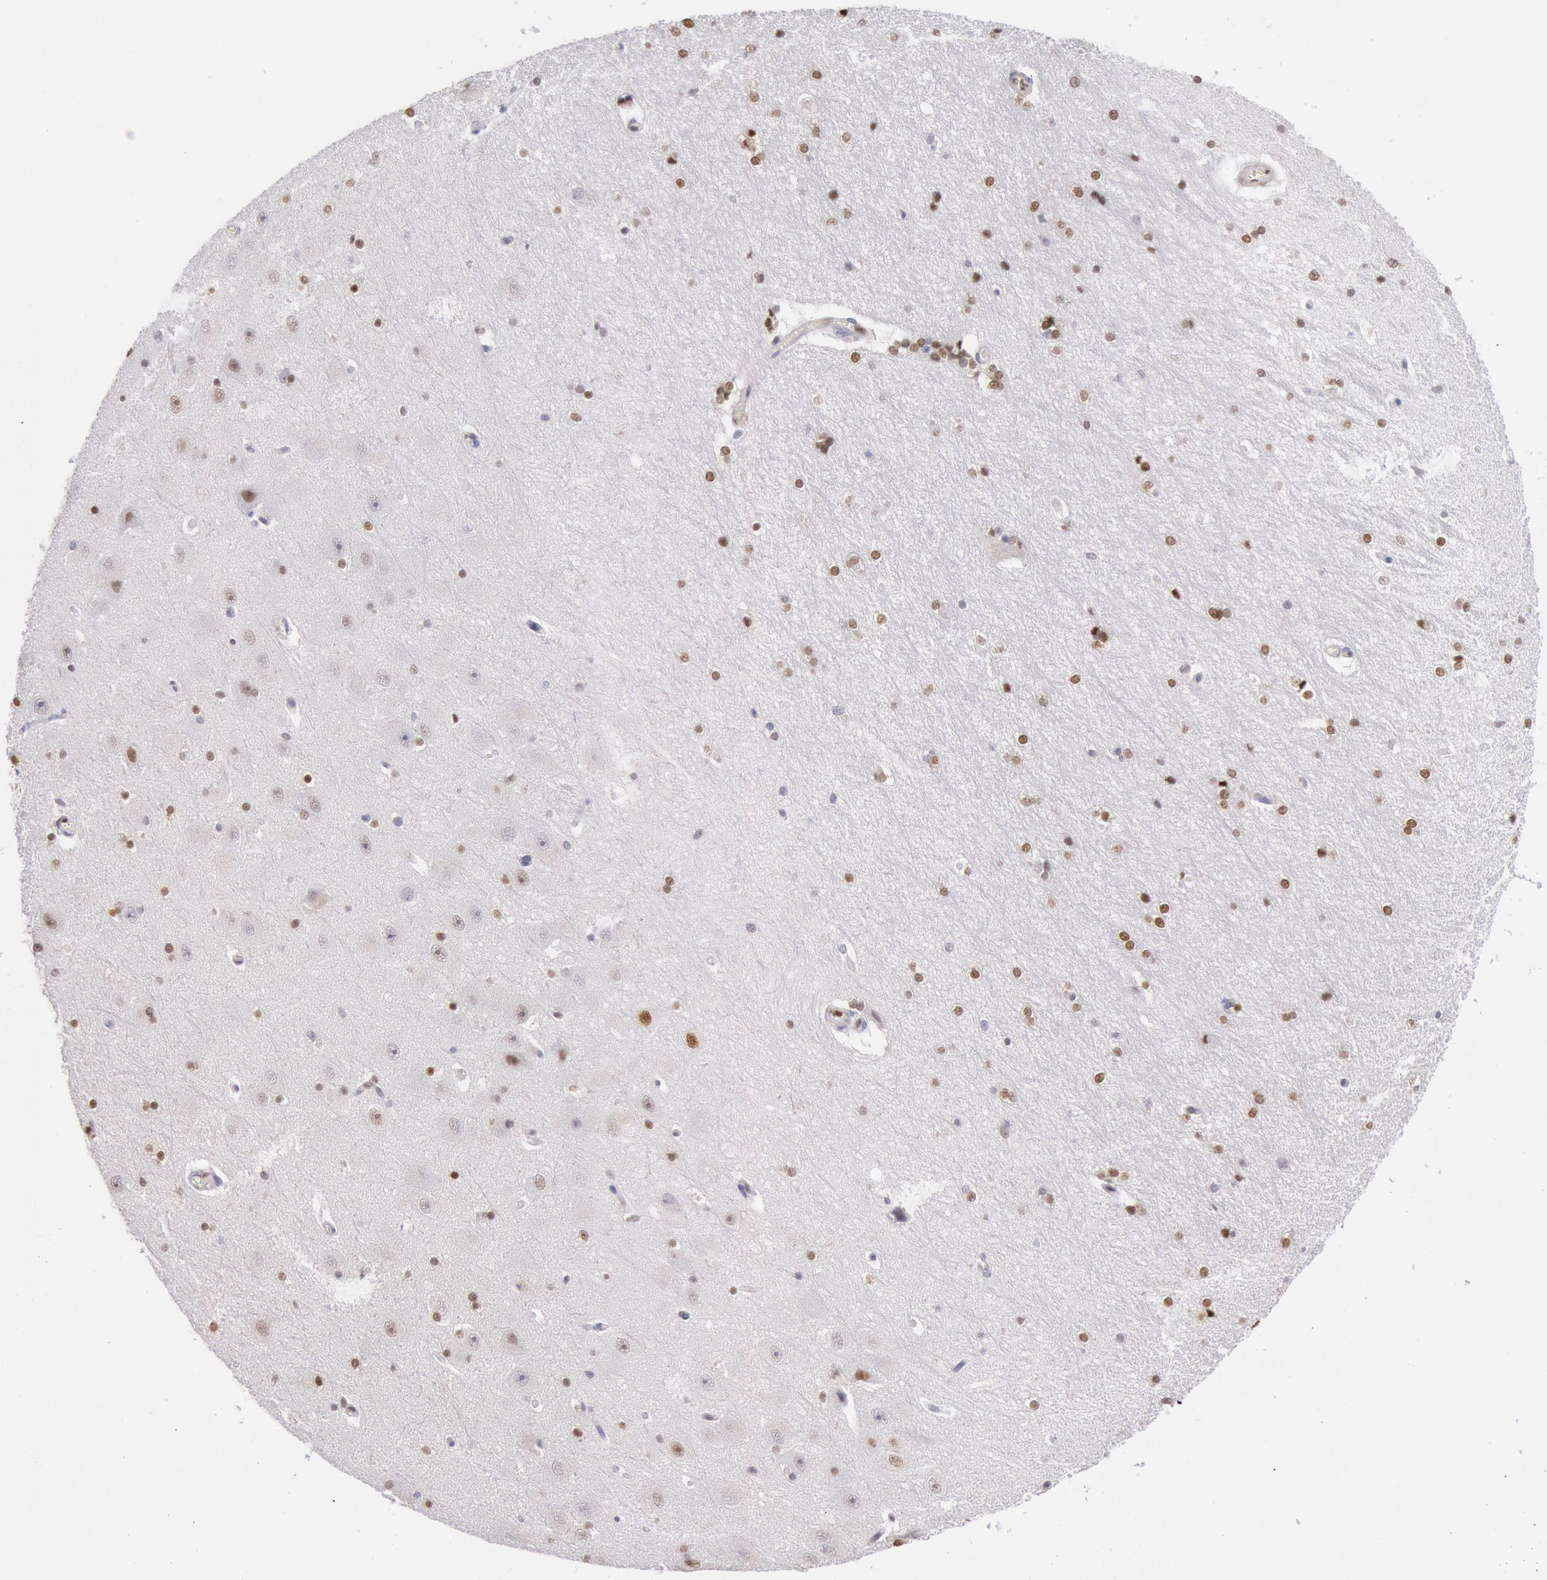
{"staining": {"intensity": "moderate", "quantity": "25%-75%", "location": "nuclear"}, "tissue": "hippocampus", "cell_type": "Glial cells", "image_type": "normal", "snomed": [{"axis": "morphology", "description": "Normal tissue, NOS"}, {"axis": "topography", "description": "Hippocampus"}], "caption": "Protein staining reveals moderate nuclear expression in approximately 25%-75% of glial cells in unremarkable hippocampus.", "gene": "RPS6KA5", "patient": {"sex": "female", "age": 19}}